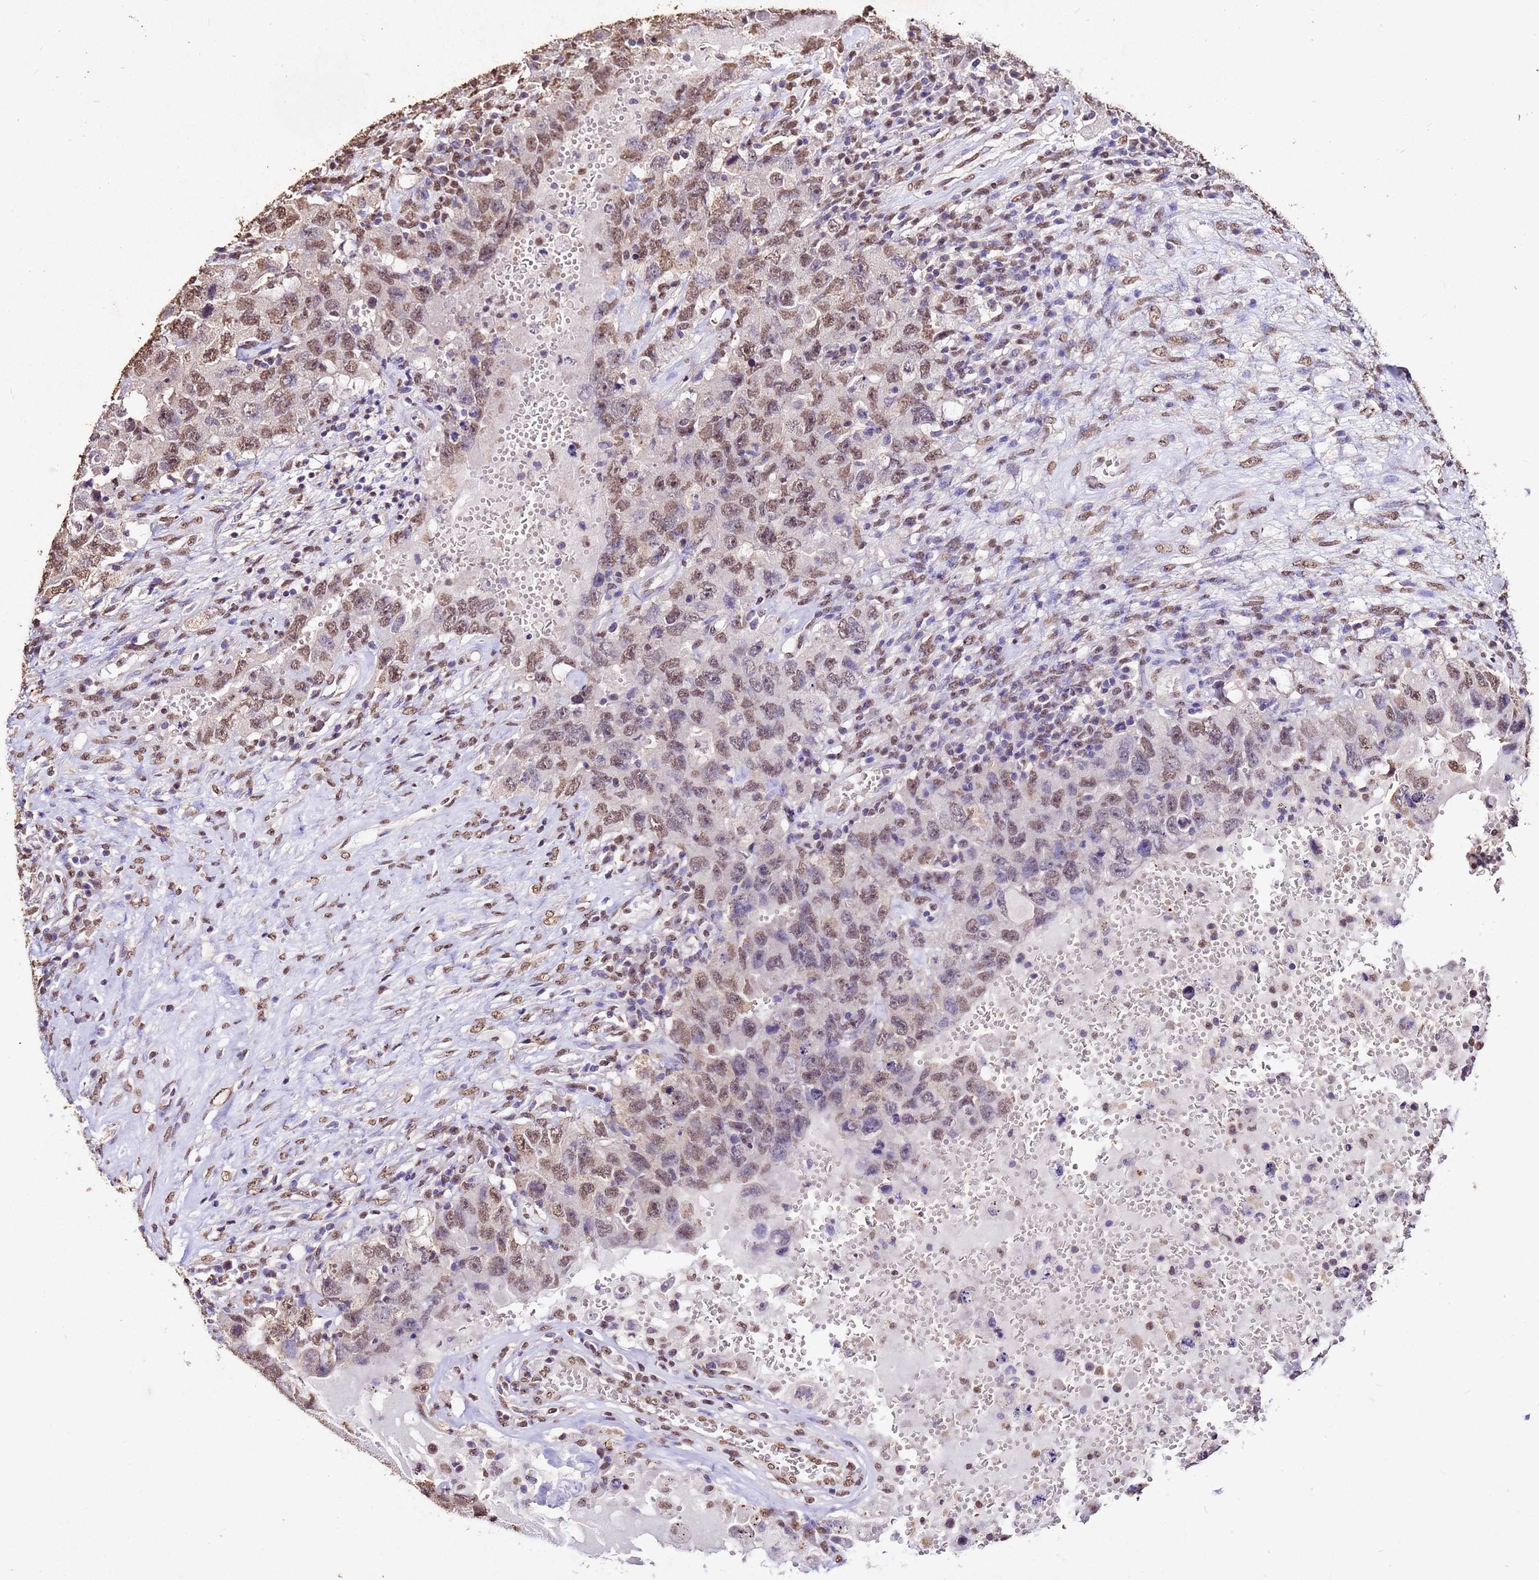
{"staining": {"intensity": "moderate", "quantity": ">75%", "location": "nuclear"}, "tissue": "testis cancer", "cell_type": "Tumor cells", "image_type": "cancer", "snomed": [{"axis": "morphology", "description": "Carcinoma, Embryonal, NOS"}, {"axis": "topography", "description": "Testis"}], "caption": "Immunohistochemical staining of testis embryonal carcinoma shows moderate nuclear protein staining in approximately >75% of tumor cells. (brown staining indicates protein expression, while blue staining denotes nuclei).", "gene": "MYOCD", "patient": {"sex": "male", "age": 26}}